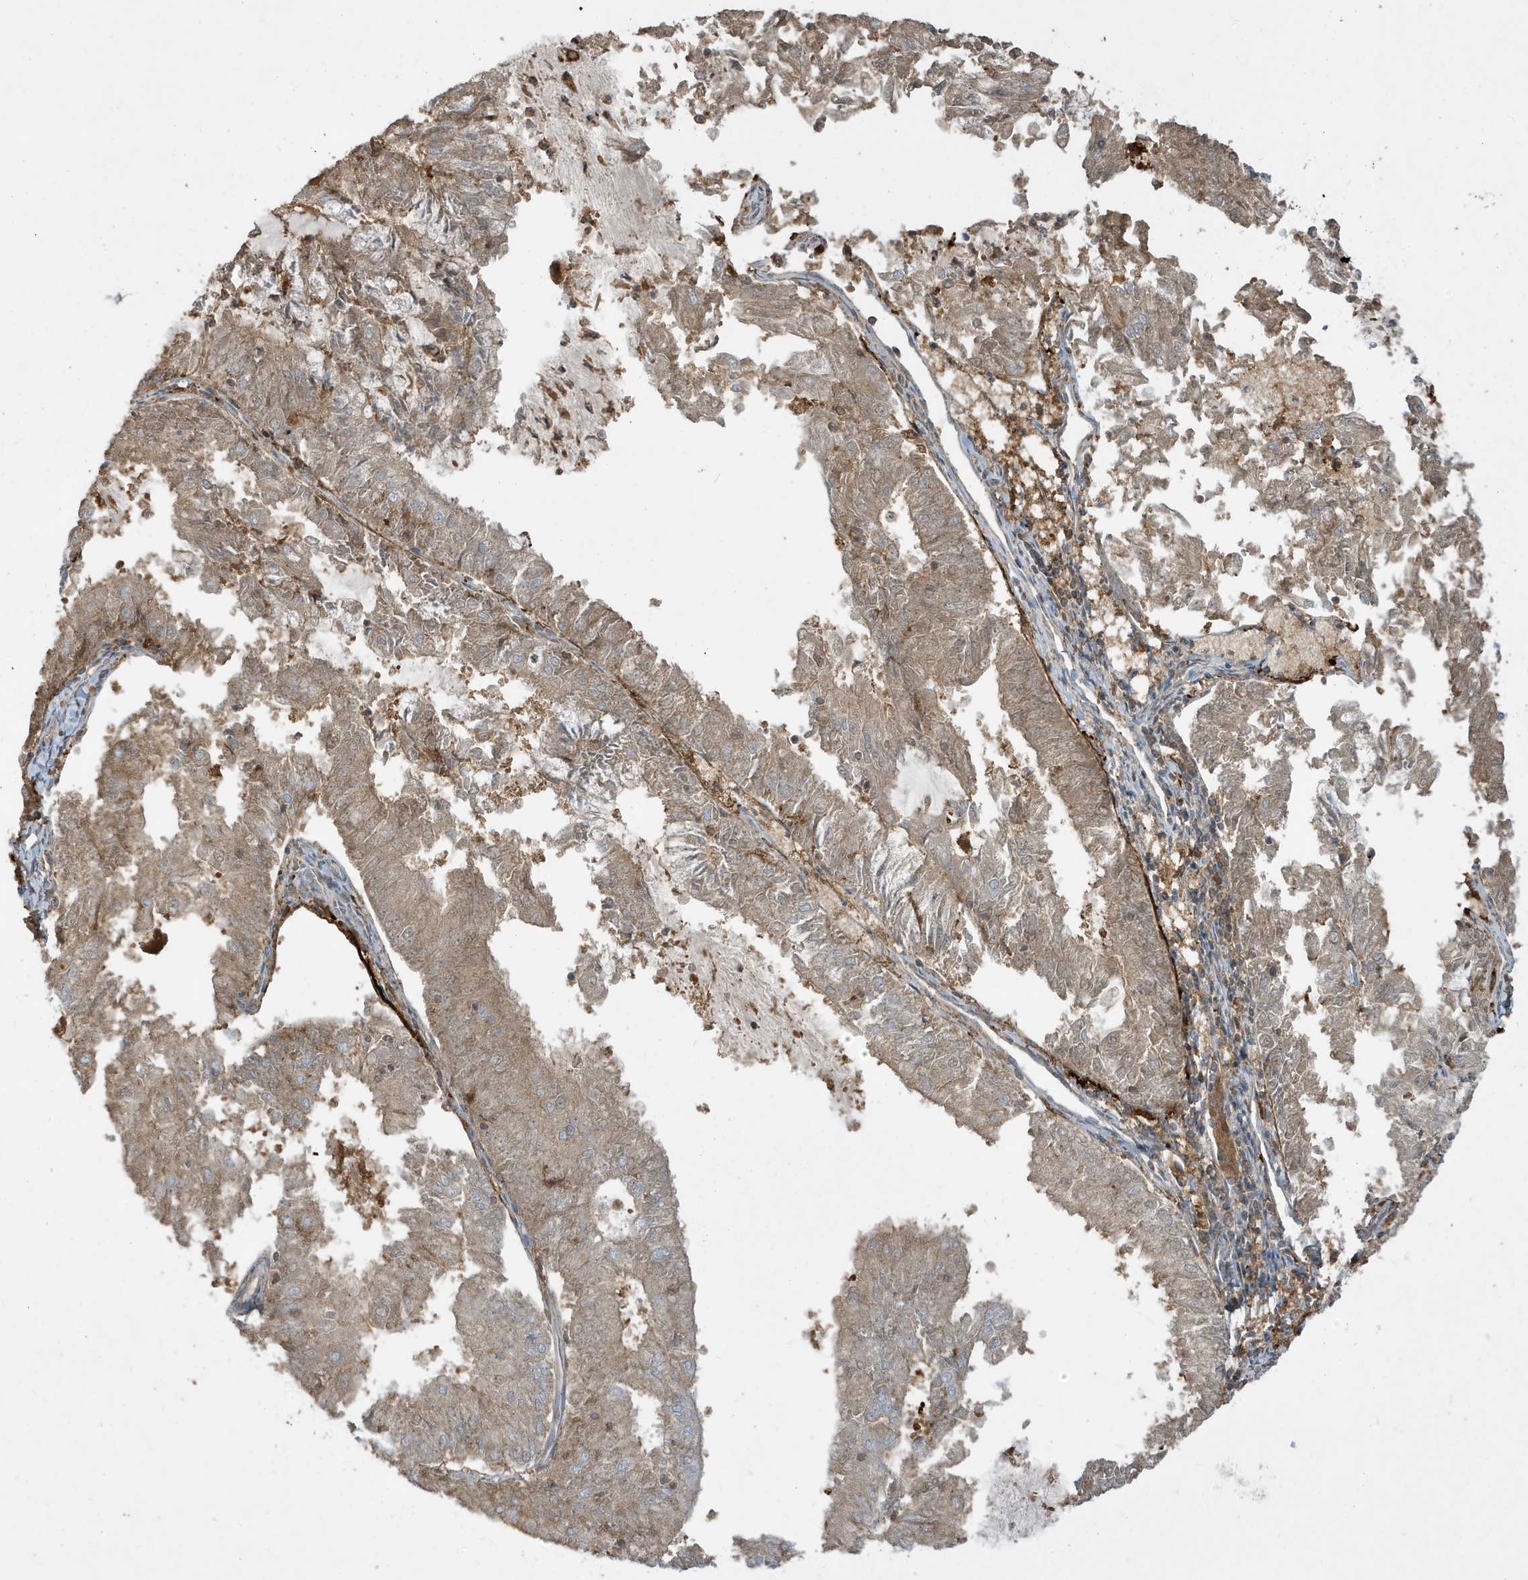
{"staining": {"intensity": "weak", "quantity": ">75%", "location": "cytoplasmic/membranous"}, "tissue": "endometrial cancer", "cell_type": "Tumor cells", "image_type": "cancer", "snomed": [{"axis": "morphology", "description": "Adenocarcinoma, NOS"}, {"axis": "topography", "description": "Endometrium"}], "caption": "Weak cytoplasmic/membranous protein staining is present in approximately >75% of tumor cells in adenocarcinoma (endometrial).", "gene": "ABTB1", "patient": {"sex": "female", "age": 57}}